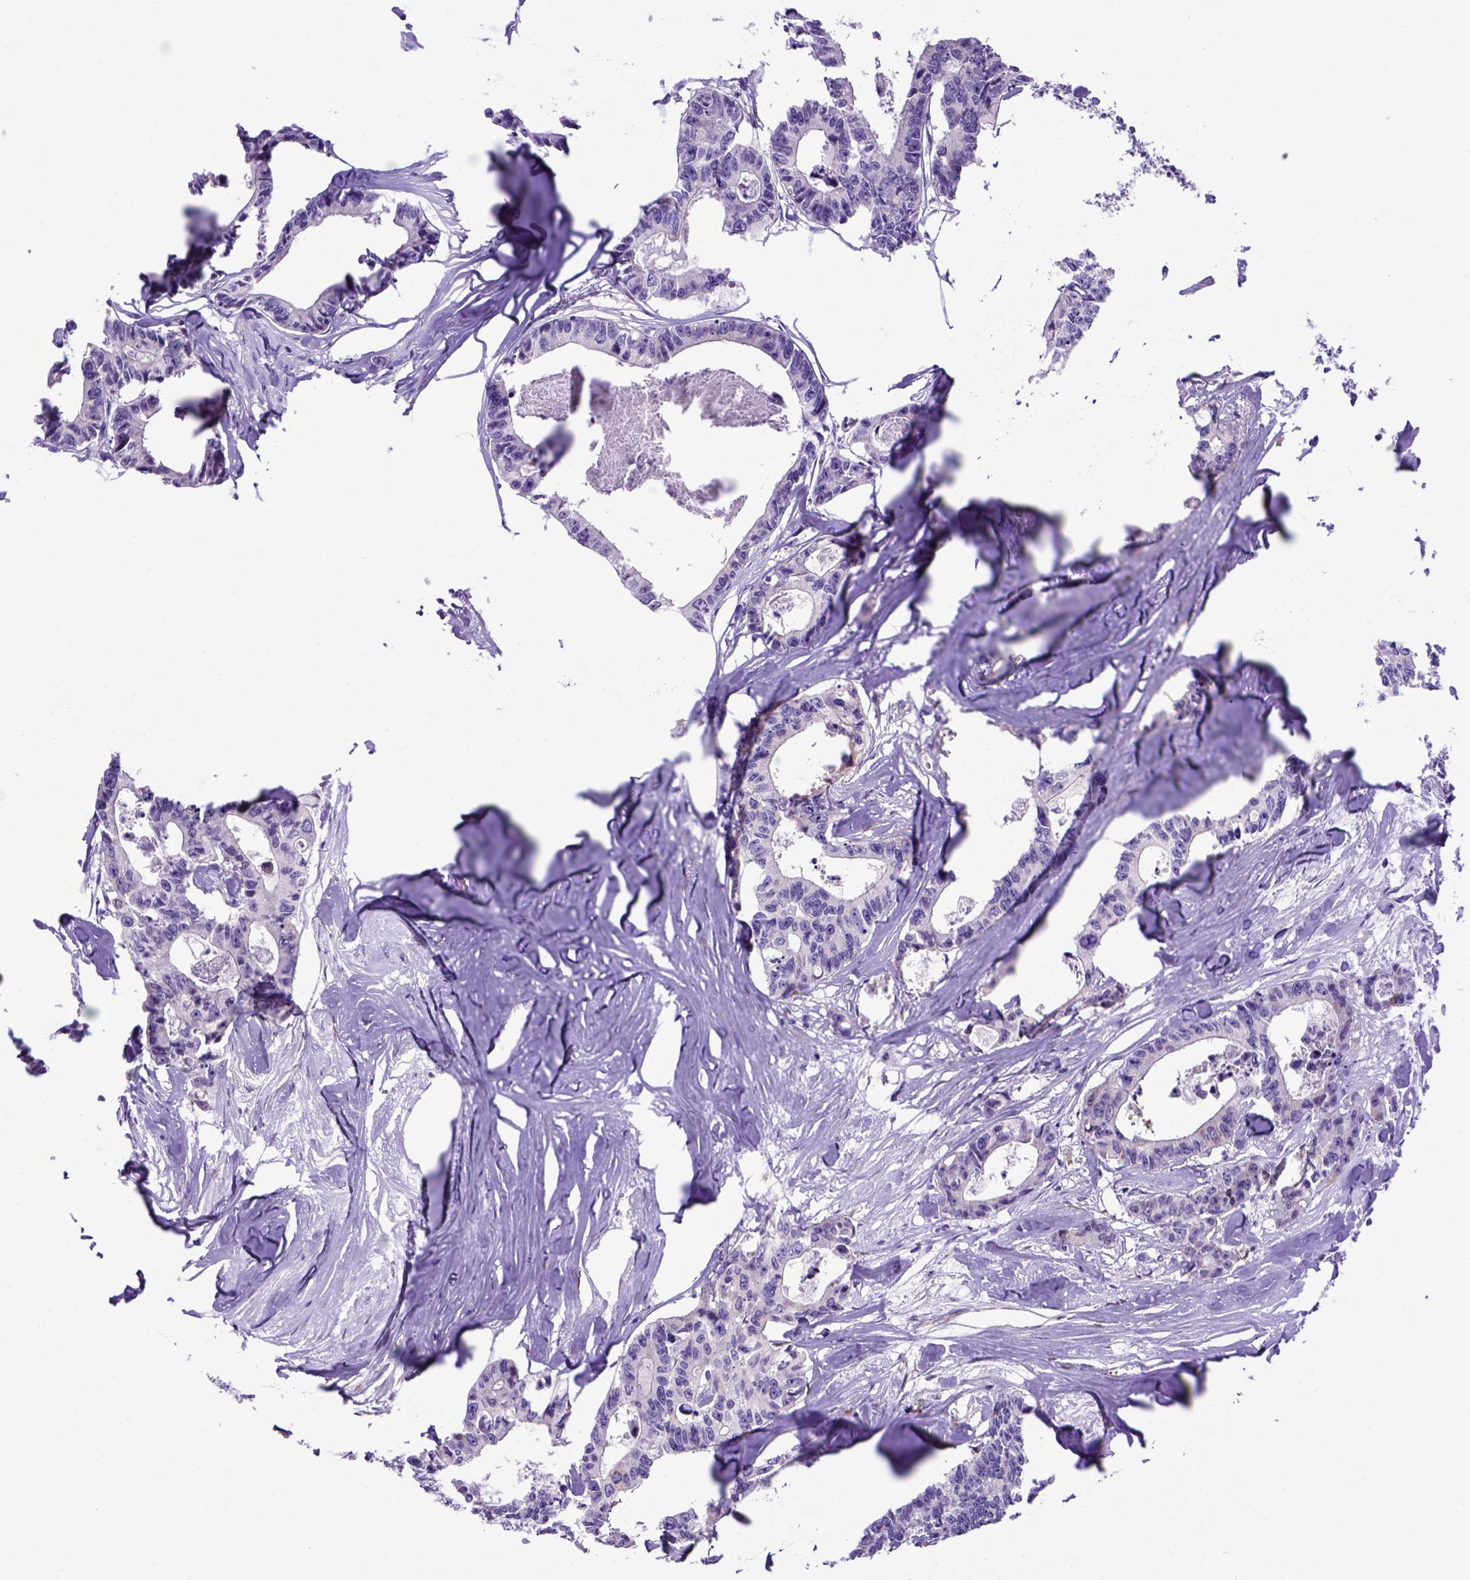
{"staining": {"intensity": "negative", "quantity": "none", "location": "none"}, "tissue": "colorectal cancer", "cell_type": "Tumor cells", "image_type": "cancer", "snomed": [{"axis": "morphology", "description": "Adenocarcinoma, NOS"}, {"axis": "topography", "description": "Rectum"}], "caption": "A histopathology image of adenocarcinoma (colorectal) stained for a protein shows no brown staining in tumor cells.", "gene": "PTGES", "patient": {"sex": "male", "age": 57}}